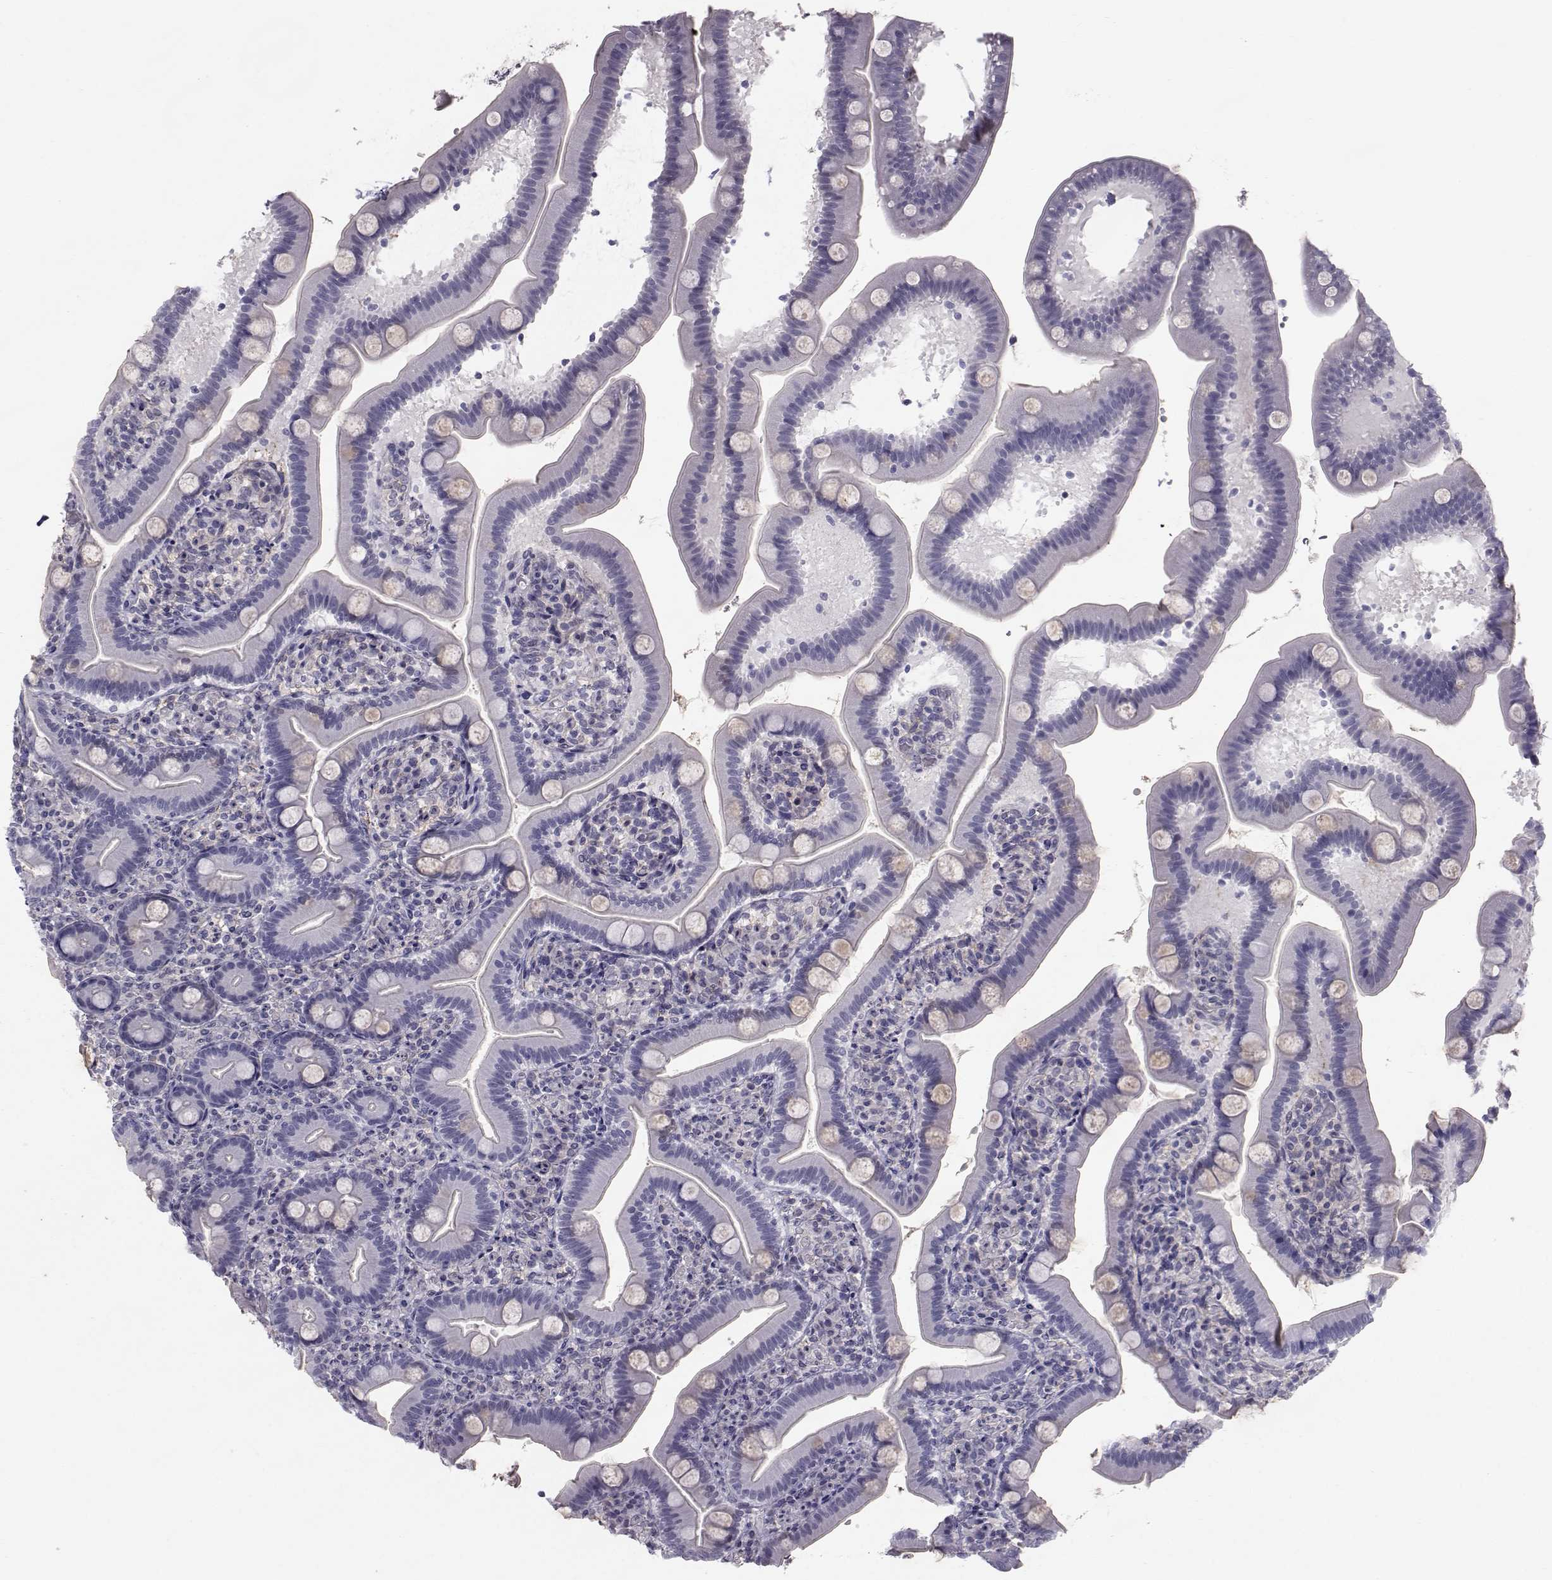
{"staining": {"intensity": "negative", "quantity": "none", "location": "none"}, "tissue": "small intestine", "cell_type": "Glandular cells", "image_type": "normal", "snomed": [{"axis": "morphology", "description": "Normal tissue, NOS"}, {"axis": "topography", "description": "Small intestine"}], "caption": "Protein analysis of benign small intestine reveals no significant staining in glandular cells. (Immunohistochemistry (ihc), brightfield microscopy, high magnification).", "gene": "SPDYE4", "patient": {"sex": "male", "age": 66}}